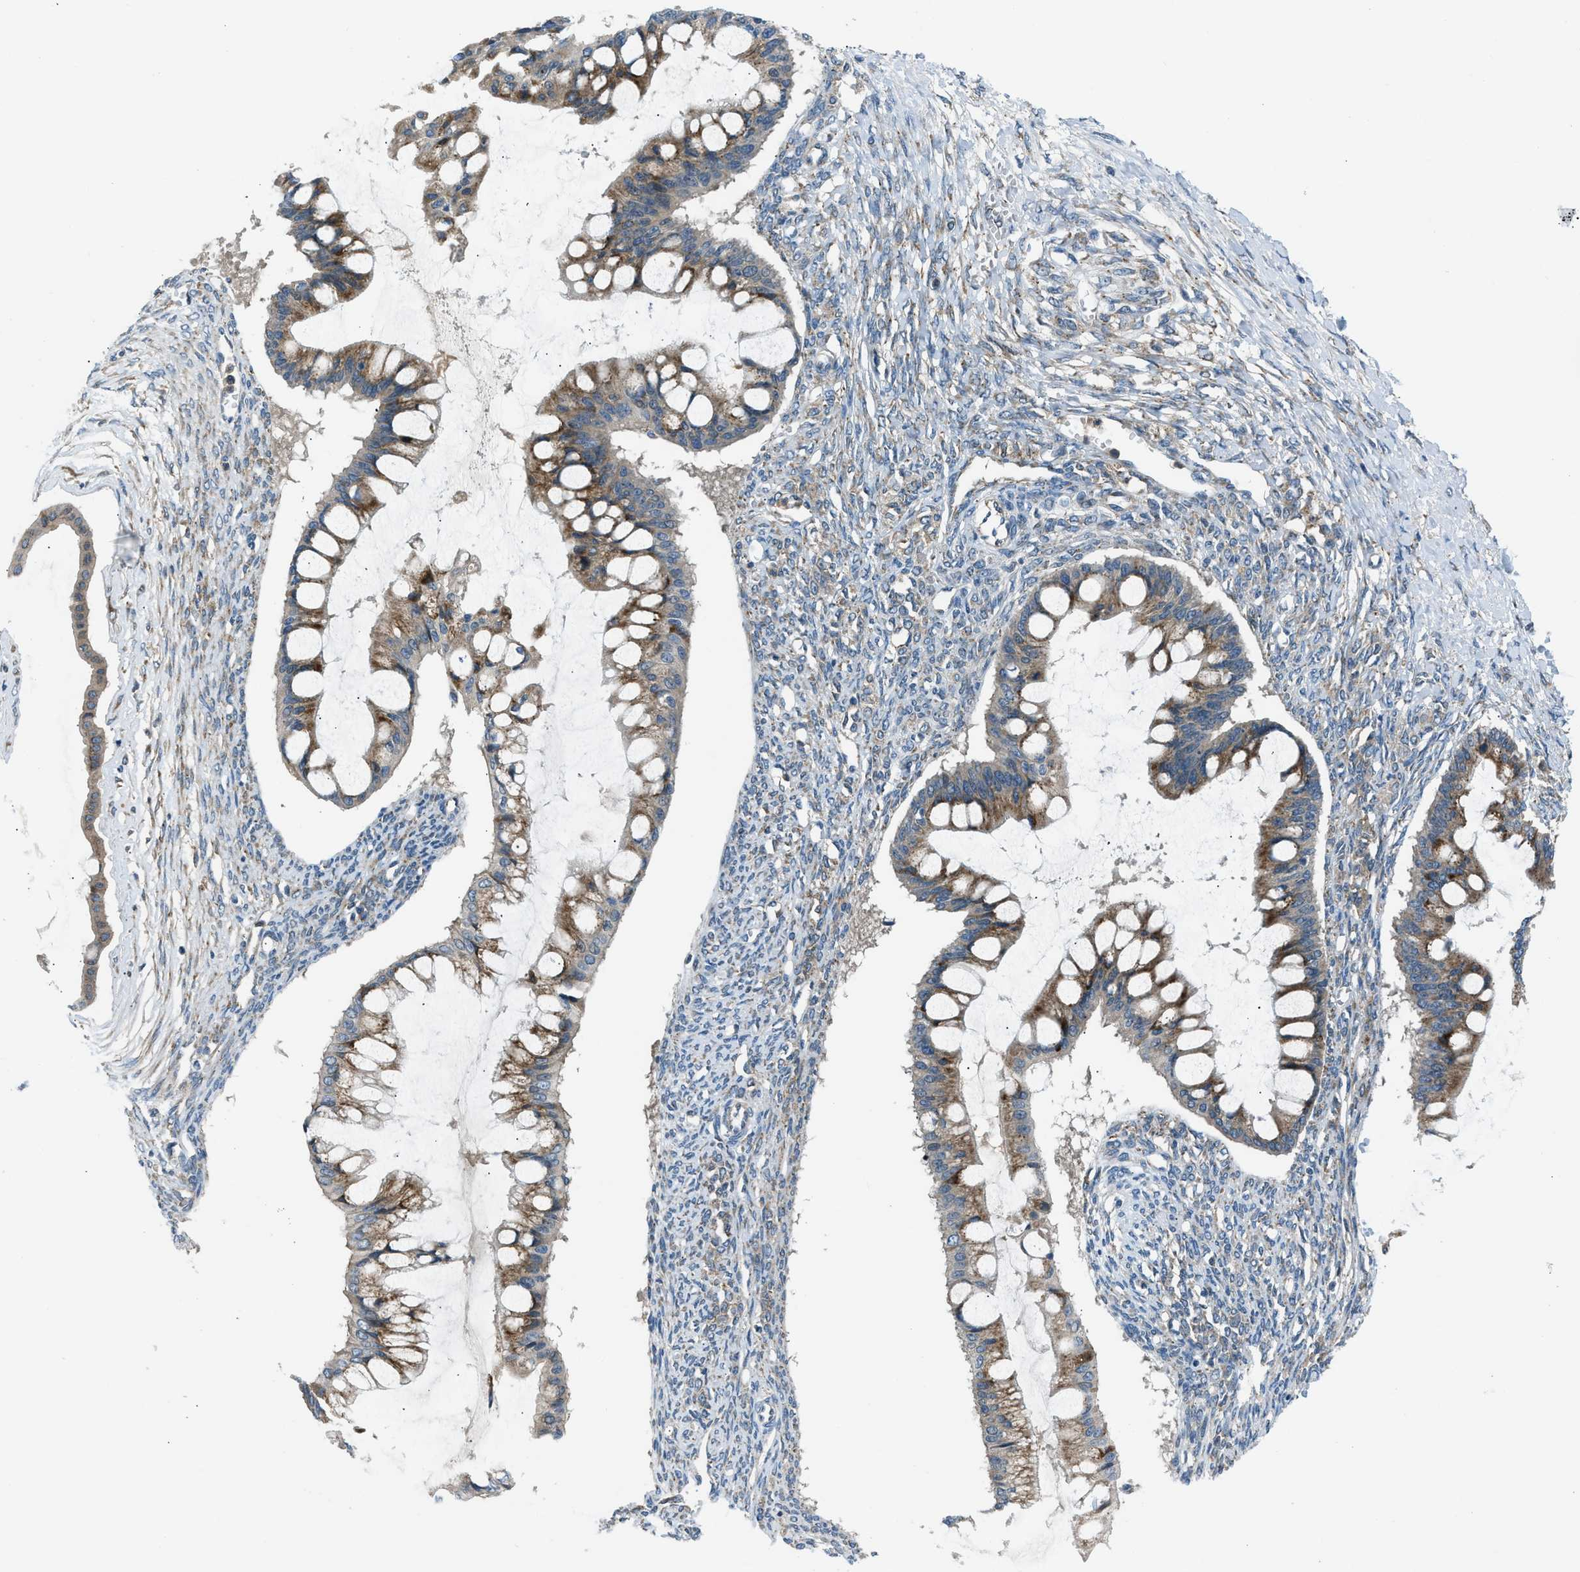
{"staining": {"intensity": "moderate", "quantity": ">75%", "location": "cytoplasmic/membranous"}, "tissue": "ovarian cancer", "cell_type": "Tumor cells", "image_type": "cancer", "snomed": [{"axis": "morphology", "description": "Cystadenocarcinoma, mucinous, NOS"}, {"axis": "topography", "description": "Ovary"}], "caption": "This is a micrograph of IHC staining of mucinous cystadenocarcinoma (ovarian), which shows moderate positivity in the cytoplasmic/membranous of tumor cells.", "gene": "EDARADD", "patient": {"sex": "female", "age": 73}}